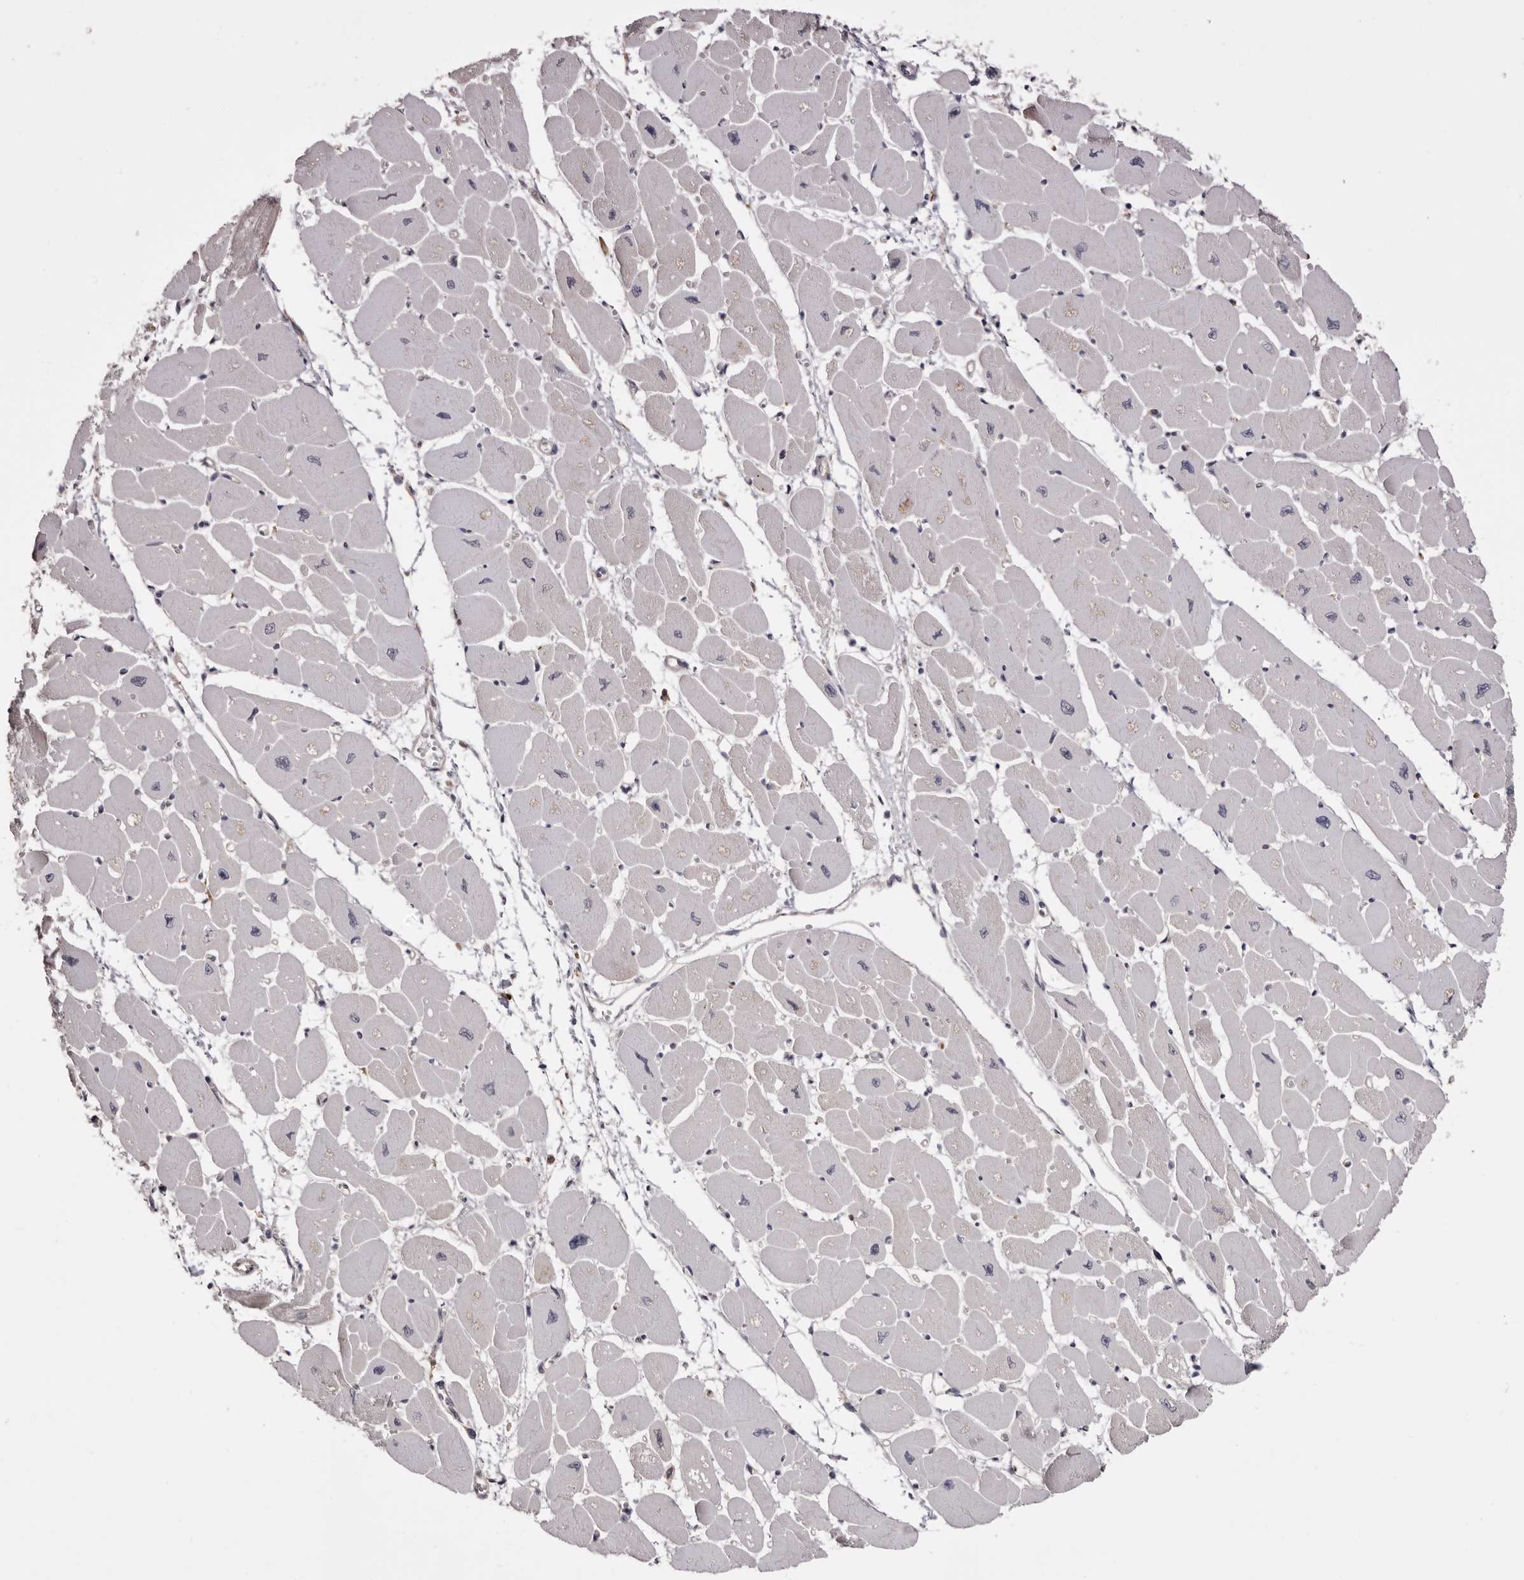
{"staining": {"intensity": "moderate", "quantity": "<25%", "location": "cytoplasmic/membranous"}, "tissue": "heart muscle", "cell_type": "Cardiomyocytes", "image_type": "normal", "snomed": [{"axis": "morphology", "description": "Normal tissue, NOS"}, {"axis": "topography", "description": "Heart"}], "caption": "Moderate cytoplasmic/membranous protein staining is identified in approximately <25% of cardiomyocytes in heart muscle. Nuclei are stained in blue.", "gene": "TNNI1", "patient": {"sex": "female", "age": 54}}